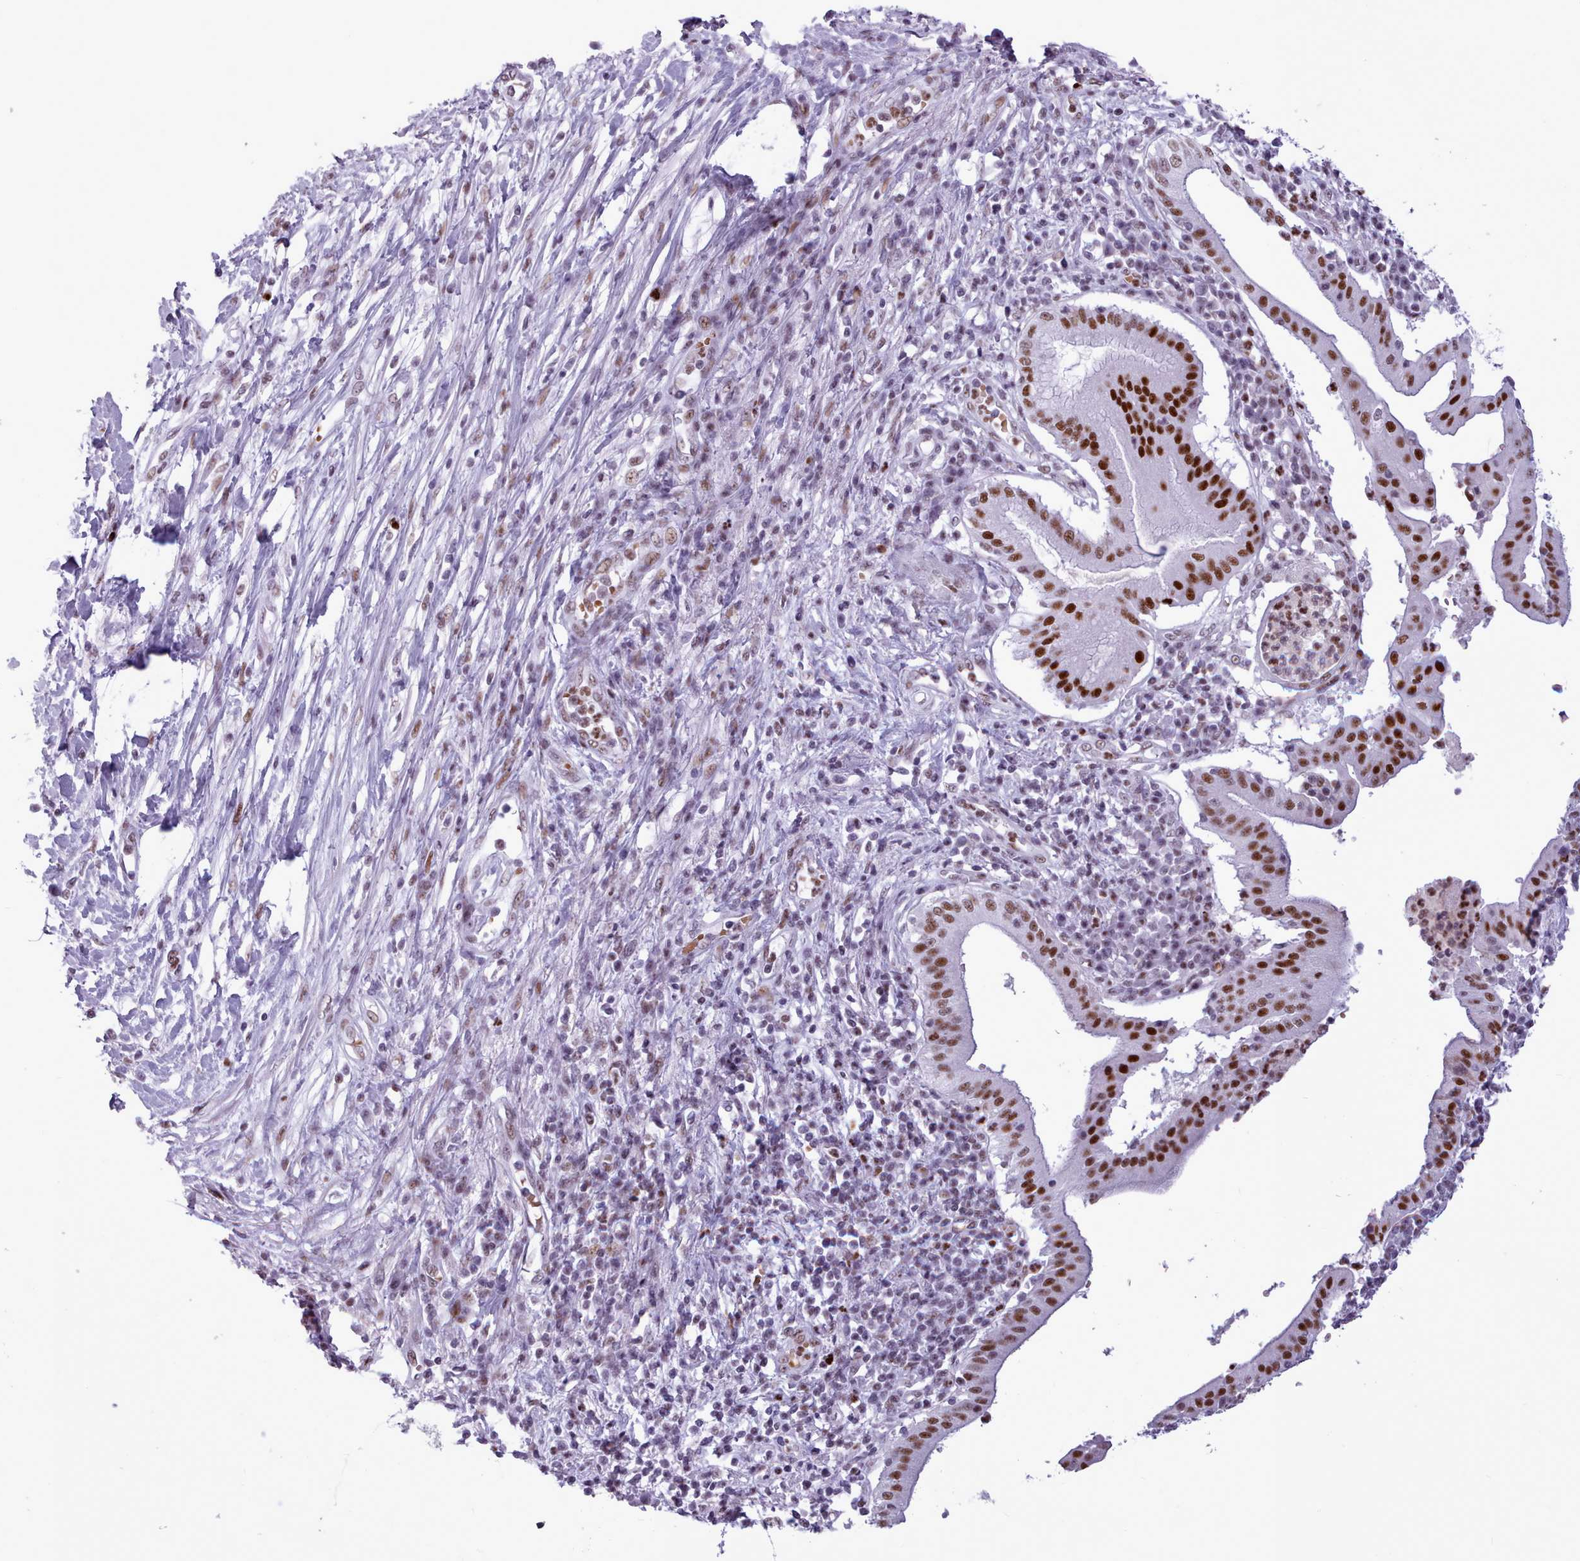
{"staining": {"intensity": "strong", "quantity": ">75%", "location": "nuclear"}, "tissue": "pancreatic cancer", "cell_type": "Tumor cells", "image_type": "cancer", "snomed": [{"axis": "morphology", "description": "Adenocarcinoma, NOS"}, {"axis": "topography", "description": "Pancreas"}], "caption": "Immunohistochemistry (DAB) staining of human pancreatic cancer (adenocarcinoma) exhibits strong nuclear protein staining in about >75% of tumor cells.", "gene": "SRSF4", "patient": {"sex": "male", "age": 68}}